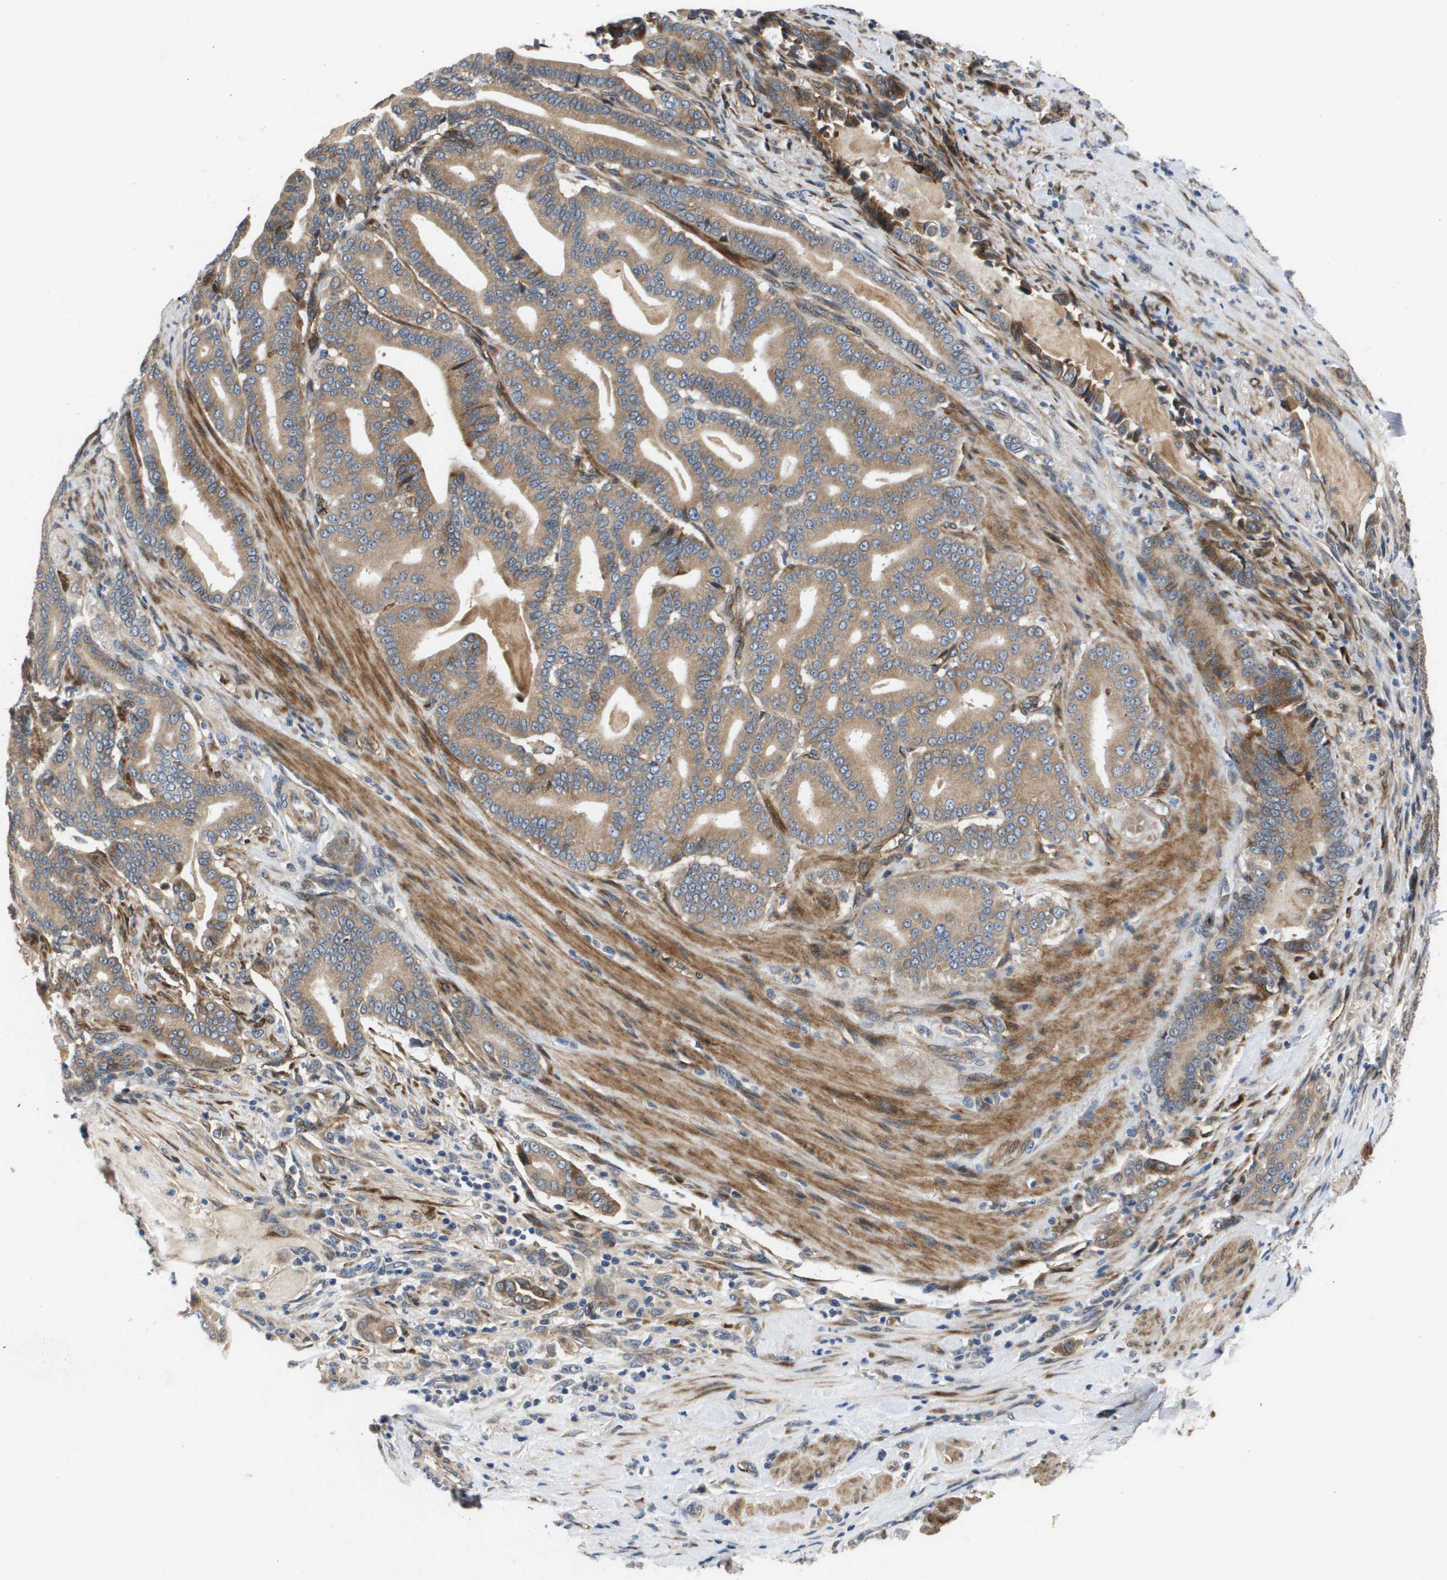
{"staining": {"intensity": "weak", "quantity": ">75%", "location": "cytoplasmic/membranous"}, "tissue": "pancreatic cancer", "cell_type": "Tumor cells", "image_type": "cancer", "snomed": [{"axis": "morphology", "description": "Normal tissue, NOS"}, {"axis": "morphology", "description": "Adenocarcinoma, NOS"}, {"axis": "topography", "description": "Pancreas"}], "caption": "Protein staining shows weak cytoplasmic/membranous expression in approximately >75% of tumor cells in adenocarcinoma (pancreatic).", "gene": "ENTPD2", "patient": {"sex": "male", "age": 63}}